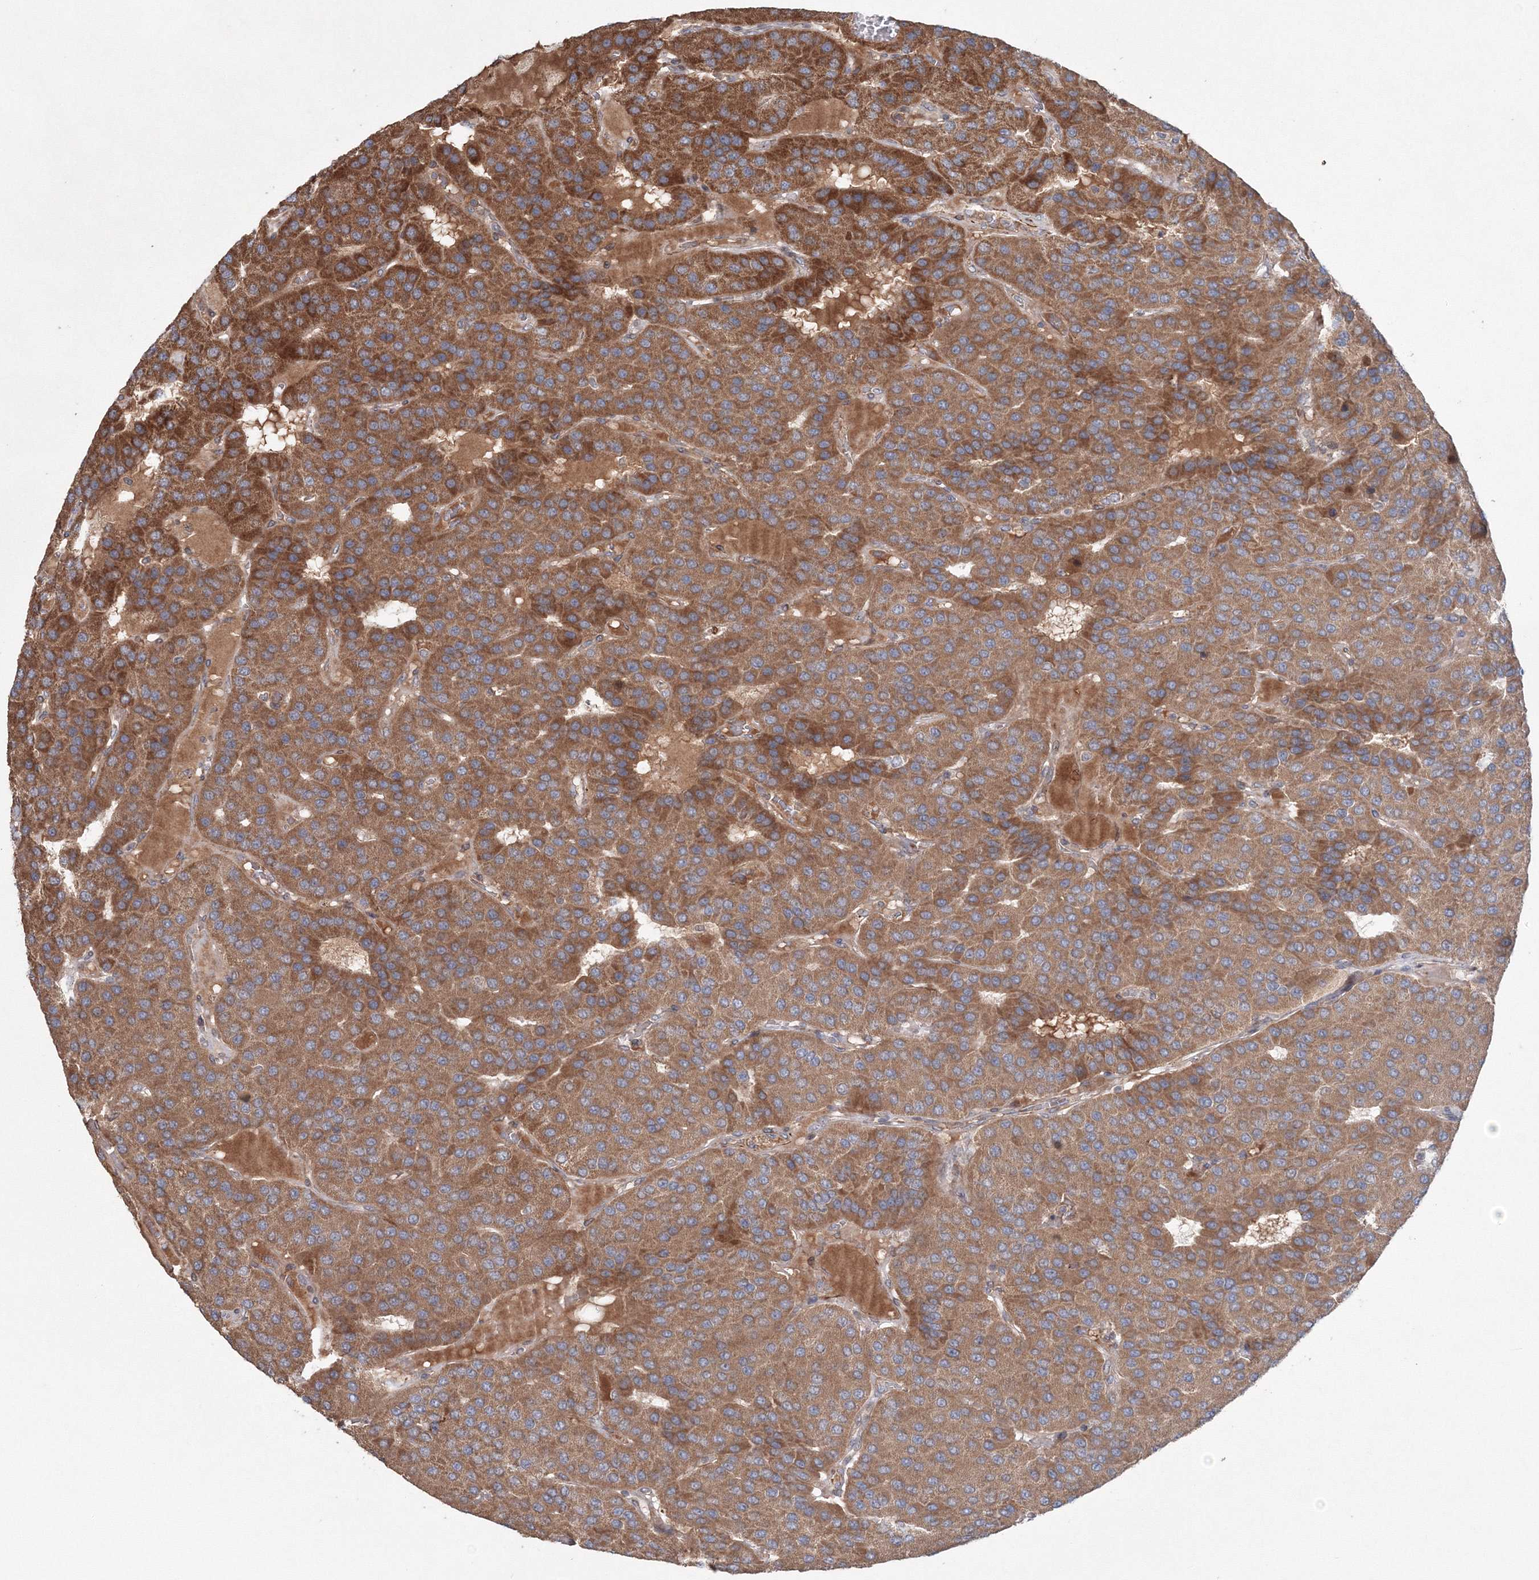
{"staining": {"intensity": "strong", "quantity": ">75%", "location": "cytoplasmic/membranous"}, "tissue": "parathyroid gland", "cell_type": "Glandular cells", "image_type": "normal", "snomed": [{"axis": "morphology", "description": "Normal tissue, NOS"}, {"axis": "morphology", "description": "Adenoma, NOS"}, {"axis": "topography", "description": "Parathyroid gland"}], "caption": "Brown immunohistochemical staining in benign human parathyroid gland shows strong cytoplasmic/membranous positivity in approximately >75% of glandular cells.", "gene": "NOA1", "patient": {"sex": "female", "age": 86}}